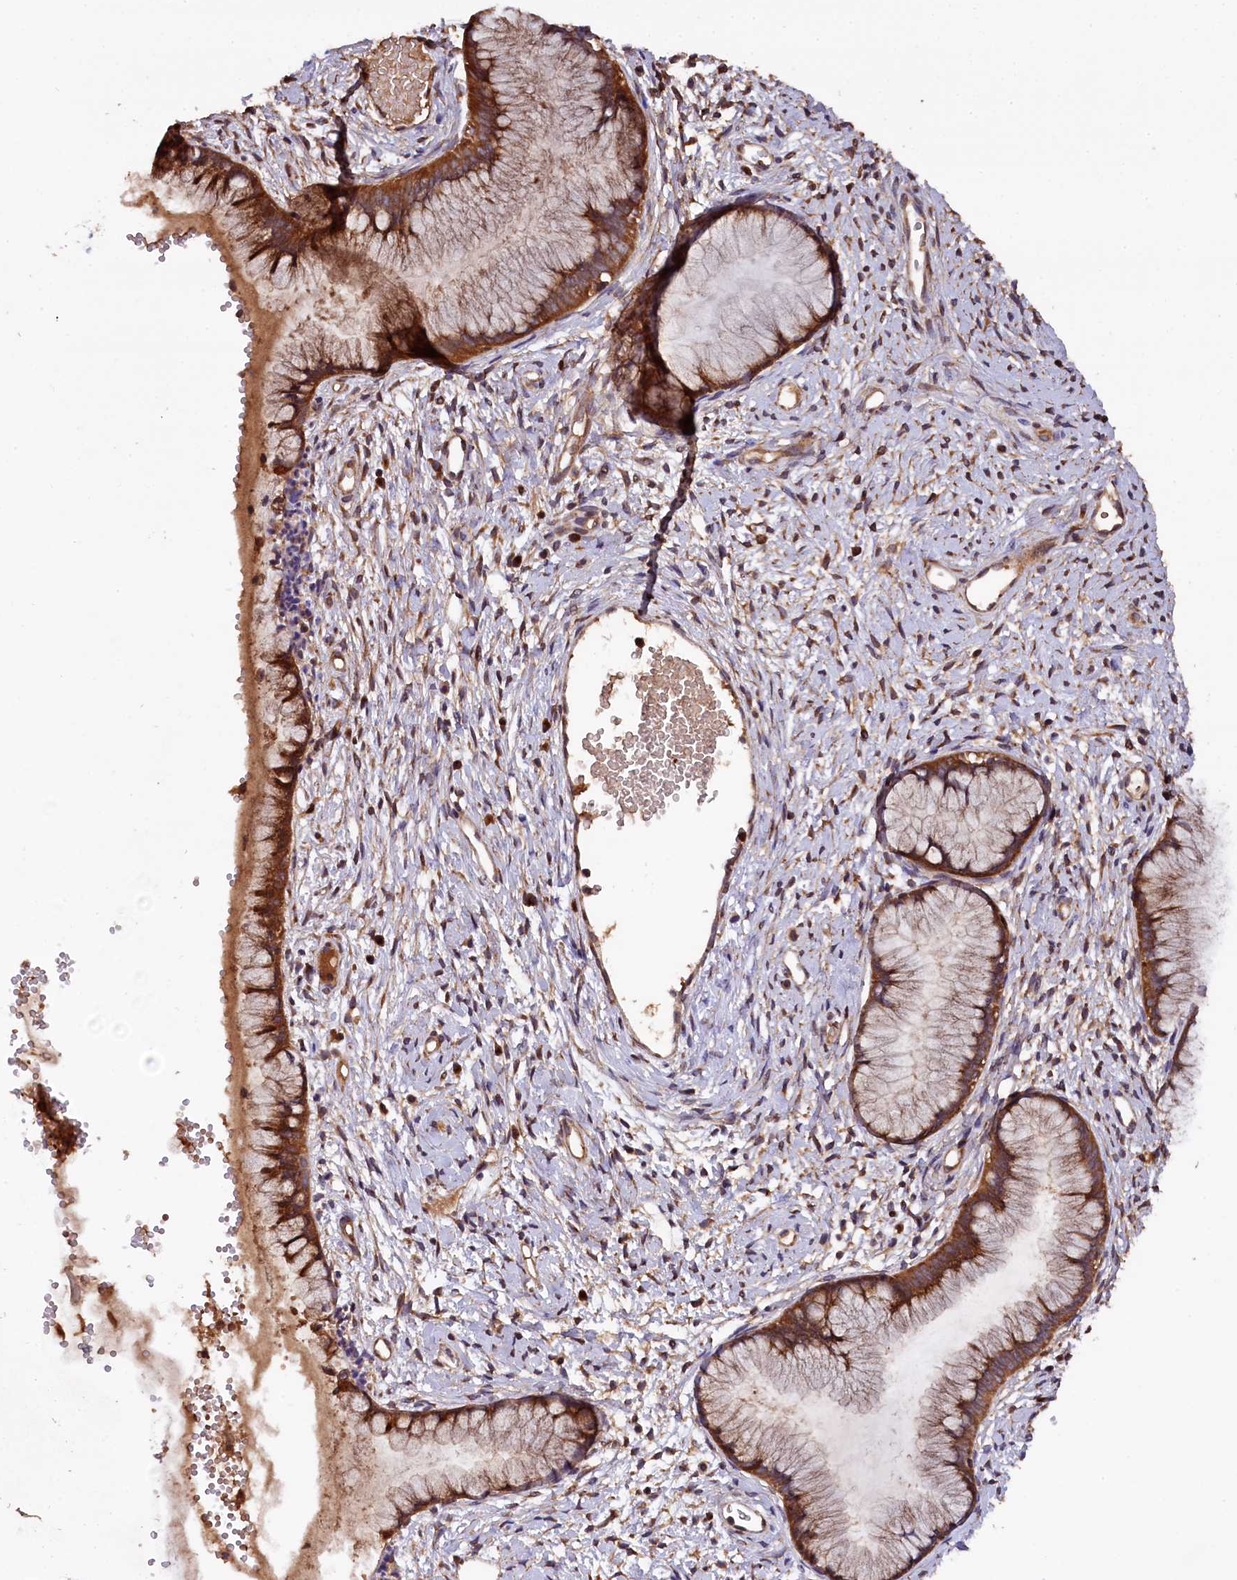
{"staining": {"intensity": "strong", "quantity": ">75%", "location": "cytoplasmic/membranous"}, "tissue": "cervix", "cell_type": "Glandular cells", "image_type": "normal", "snomed": [{"axis": "morphology", "description": "Normal tissue, NOS"}, {"axis": "topography", "description": "Cervix"}], "caption": "Glandular cells reveal strong cytoplasmic/membranous positivity in approximately >75% of cells in benign cervix.", "gene": "KLC2", "patient": {"sex": "female", "age": 42}}